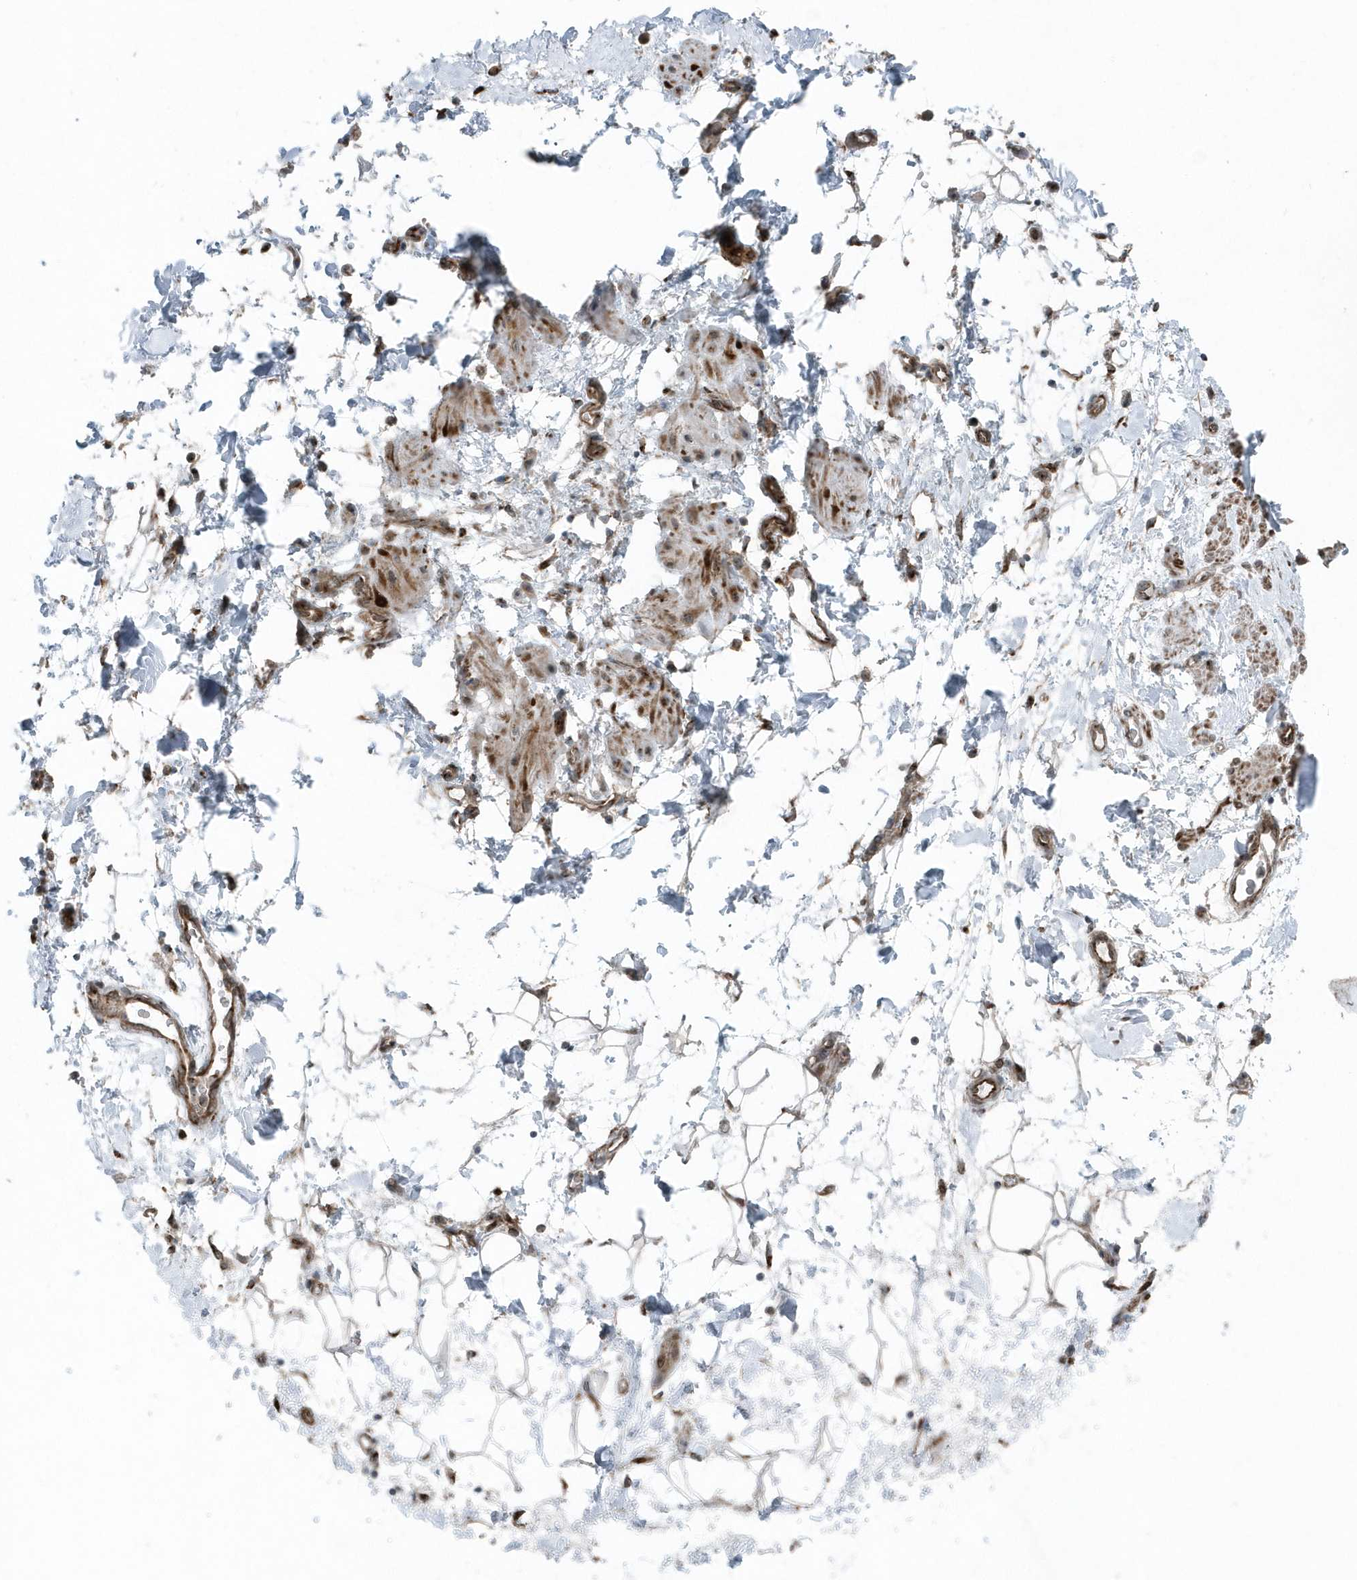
{"staining": {"intensity": "weak", "quantity": "25%-75%", "location": "cytoplasmic/membranous"}, "tissue": "adipose tissue", "cell_type": "Adipocytes", "image_type": "normal", "snomed": [{"axis": "morphology", "description": "Normal tissue, NOS"}, {"axis": "morphology", "description": "Adenocarcinoma, NOS"}, {"axis": "topography", "description": "Pancreas"}, {"axis": "topography", "description": "Peripheral nerve tissue"}], "caption": "Weak cytoplasmic/membranous positivity for a protein is present in about 25%-75% of adipocytes of benign adipose tissue using IHC.", "gene": "GCC2", "patient": {"sex": "male", "age": 59}}